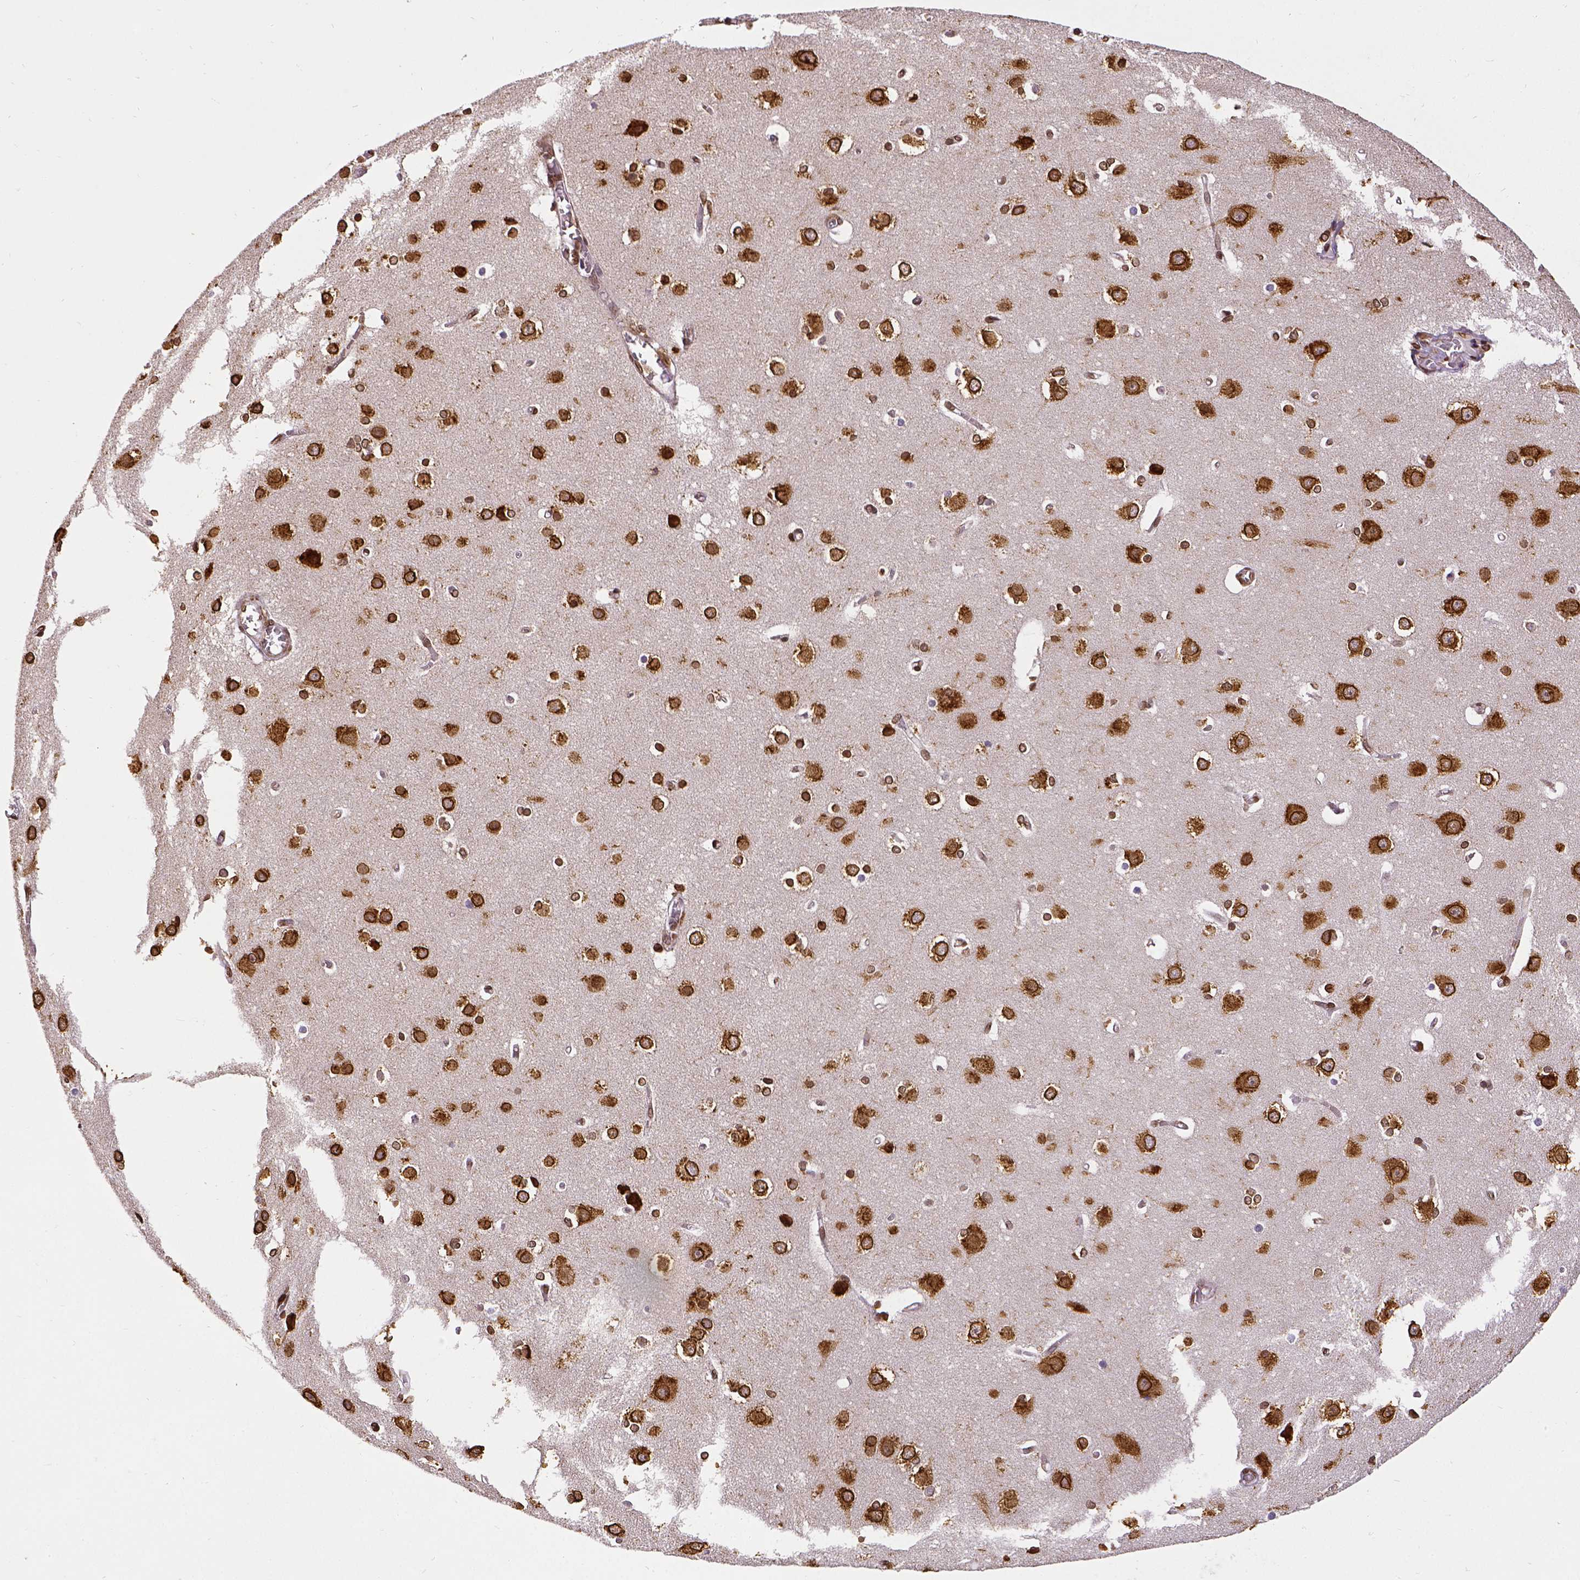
{"staining": {"intensity": "strong", "quantity": ">75%", "location": "cytoplasmic/membranous,nuclear"}, "tissue": "cerebral cortex", "cell_type": "Endothelial cells", "image_type": "normal", "snomed": [{"axis": "morphology", "description": "Normal tissue, NOS"}, {"axis": "topography", "description": "Cerebral cortex"}], "caption": "Immunohistochemistry of normal cerebral cortex shows high levels of strong cytoplasmic/membranous,nuclear positivity in approximately >75% of endothelial cells. The staining is performed using DAB brown chromogen to label protein expression. The nuclei are counter-stained blue using hematoxylin.", "gene": "MTDH", "patient": {"sex": "male", "age": 37}}